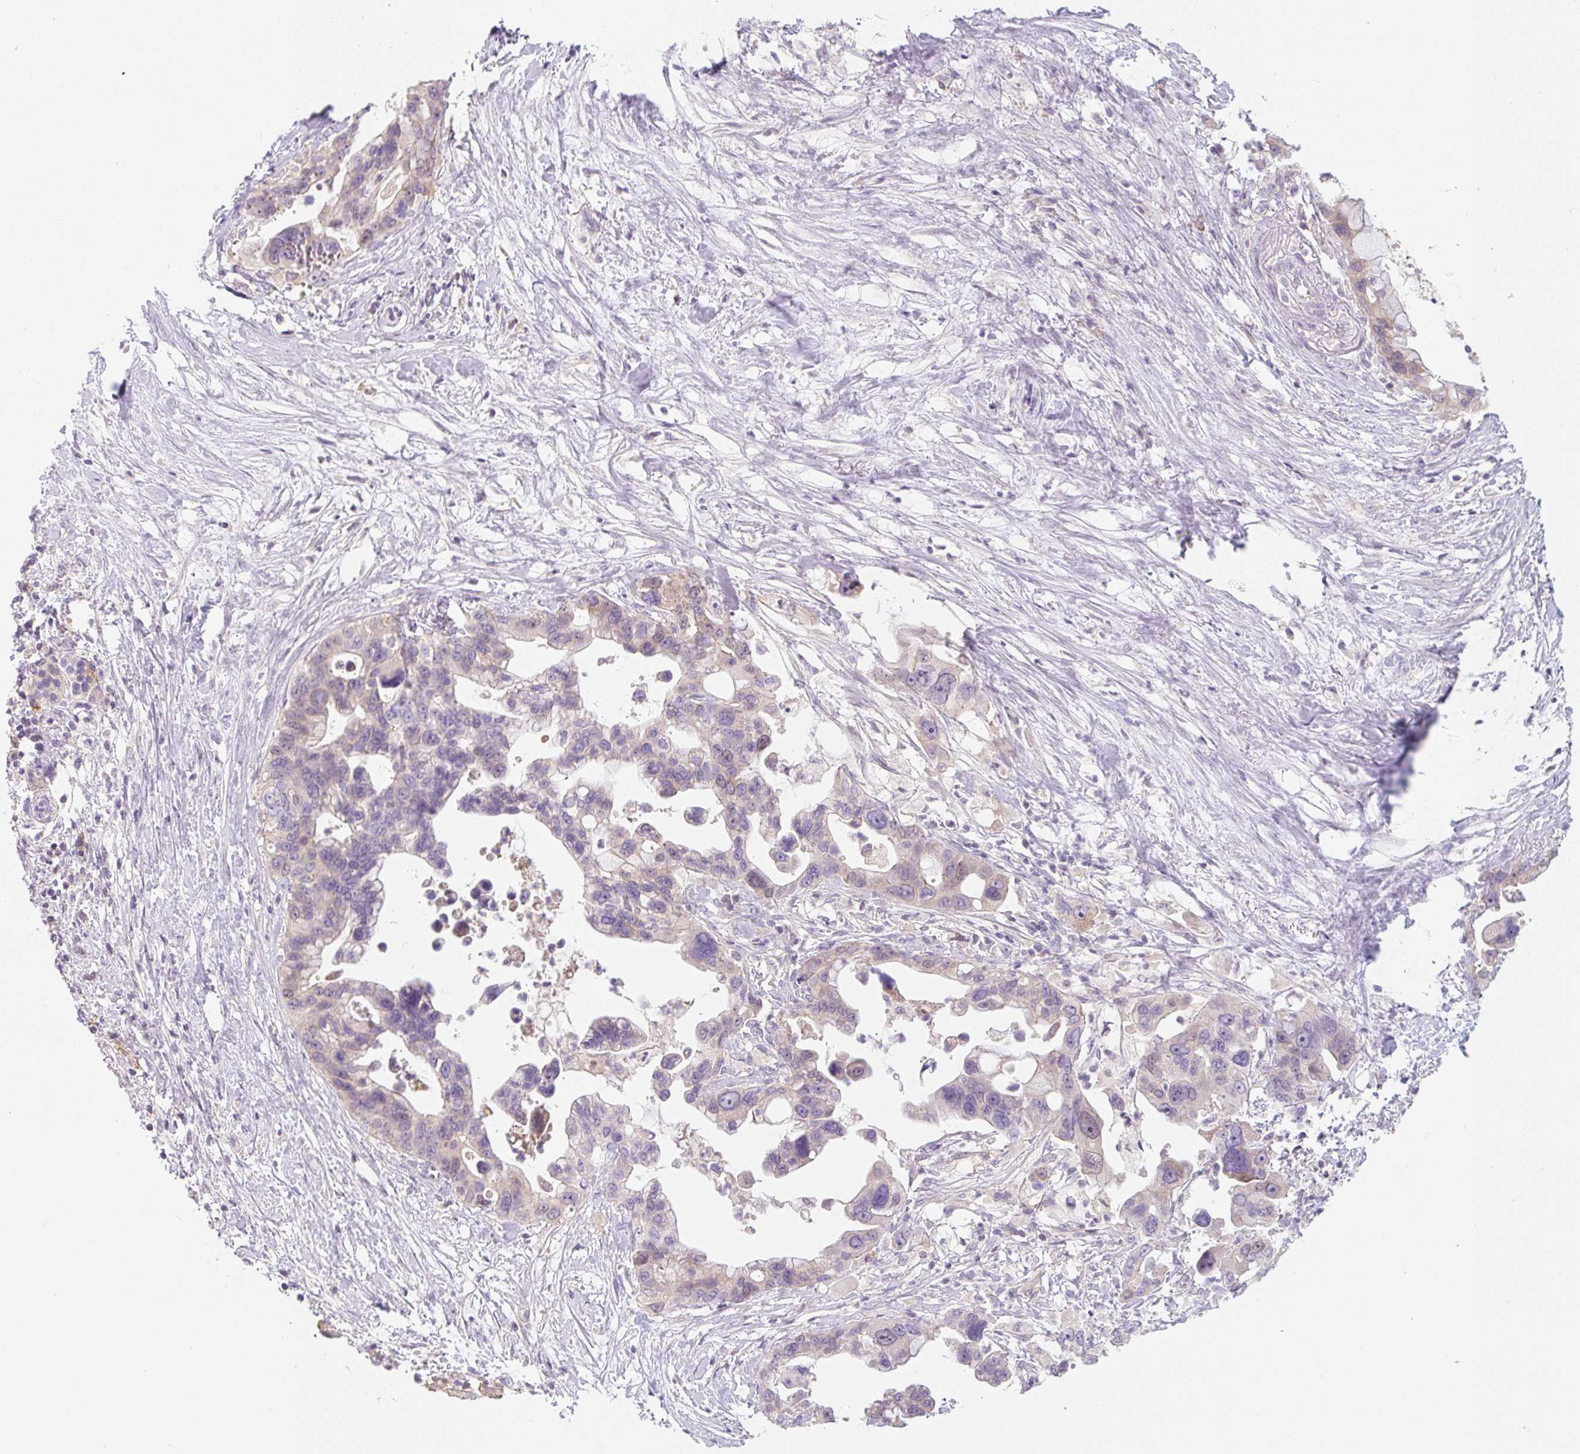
{"staining": {"intensity": "weak", "quantity": "25%-75%", "location": "cytoplasmic/membranous"}, "tissue": "pancreatic cancer", "cell_type": "Tumor cells", "image_type": "cancer", "snomed": [{"axis": "morphology", "description": "Adenocarcinoma, NOS"}, {"axis": "topography", "description": "Pancreas"}], "caption": "The photomicrograph reveals immunohistochemical staining of pancreatic cancer (adenocarcinoma). There is weak cytoplasmic/membranous staining is present in approximately 25%-75% of tumor cells.", "gene": "MIA2", "patient": {"sex": "female", "age": 83}}